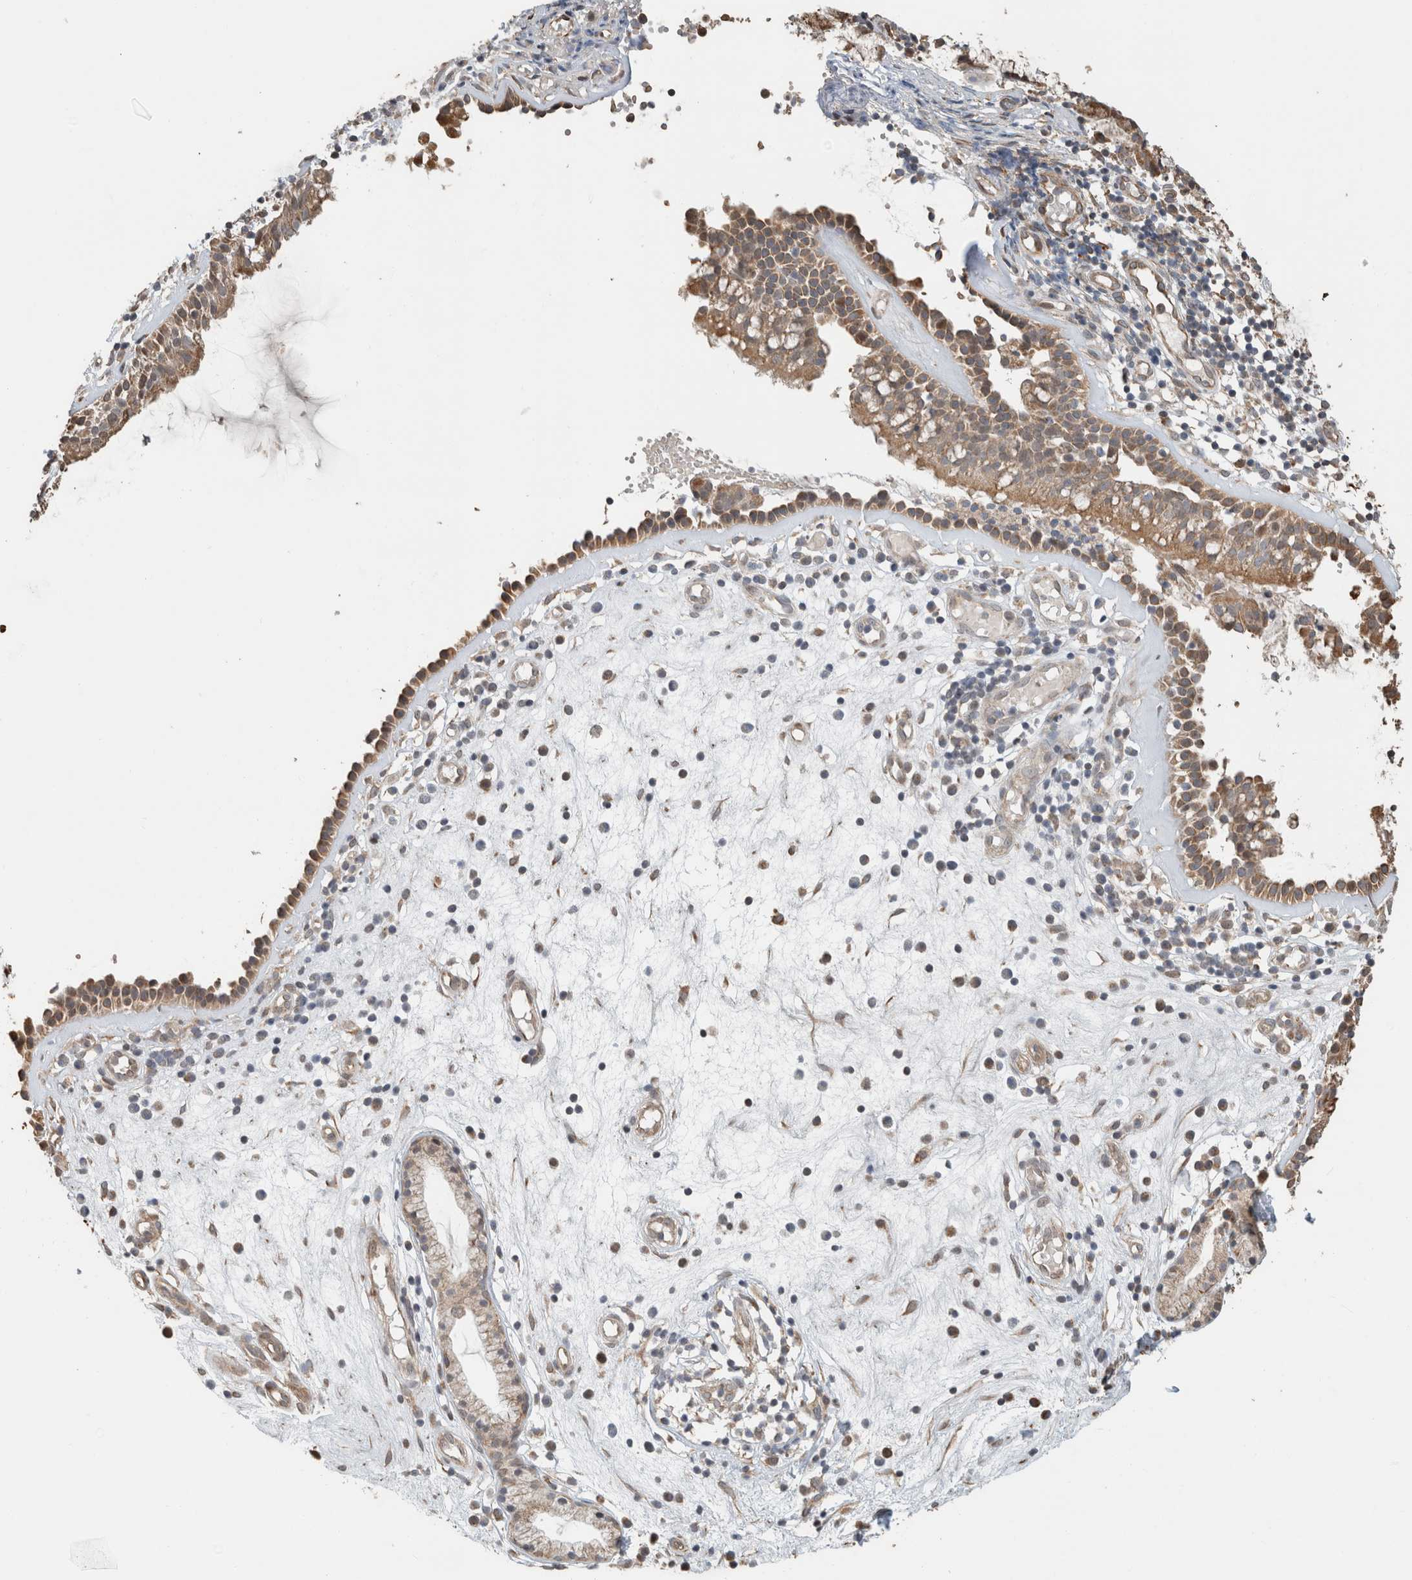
{"staining": {"intensity": "moderate", "quantity": ">75%", "location": "cytoplasmic/membranous"}, "tissue": "nasopharynx", "cell_type": "Respiratory epithelial cells", "image_type": "normal", "snomed": [{"axis": "morphology", "description": "Normal tissue, NOS"}, {"axis": "topography", "description": "Nasopharynx"}], "caption": "A histopathology image showing moderate cytoplasmic/membranous positivity in approximately >75% of respiratory epithelial cells in normal nasopharynx, as visualized by brown immunohistochemical staining.", "gene": "GINS4", "patient": {"sex": "female", "age": 39}}